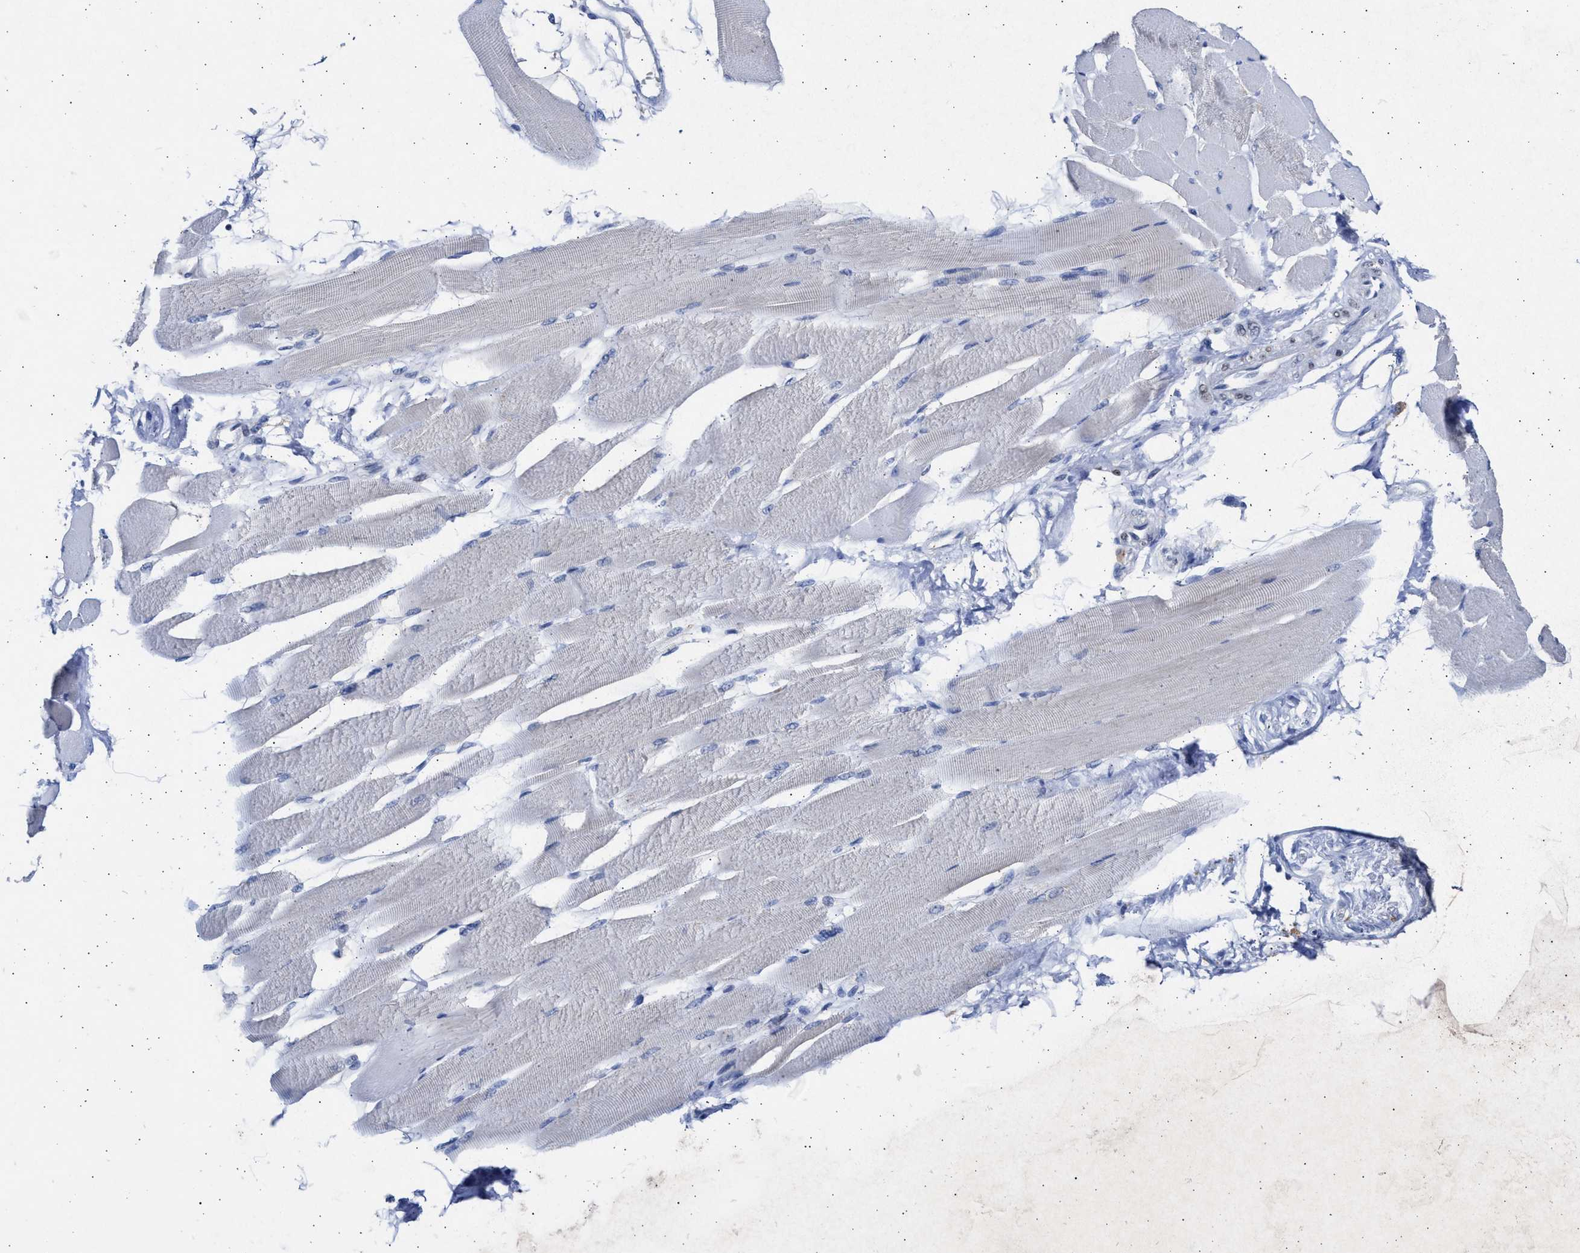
{"staining": {"intensity": "negative", "quantity": "none", "location": "none"}, "tissue": "skeletal muscle", "cell_type": "Myocytes", "image_type": "normal", "snomed": [{"axis": "morphology", "description": "Normal tissue, NOS"}, {"axis": "topography", "description": "Skeletal muscle"}, {"axis": "topography", "description": "Peripheral nerve tissue"}], "caption": "A high-resolution histopathology image shows immunohistochemistry (IHC) staining of benign skeletal muscle, which shows no significant staining in myocytes. (Immunohistochemistry (ihc), brightfield microscopy, high magnification).", "gene": "FCER1A", "patient": {"sex": "female", "age": 84}}